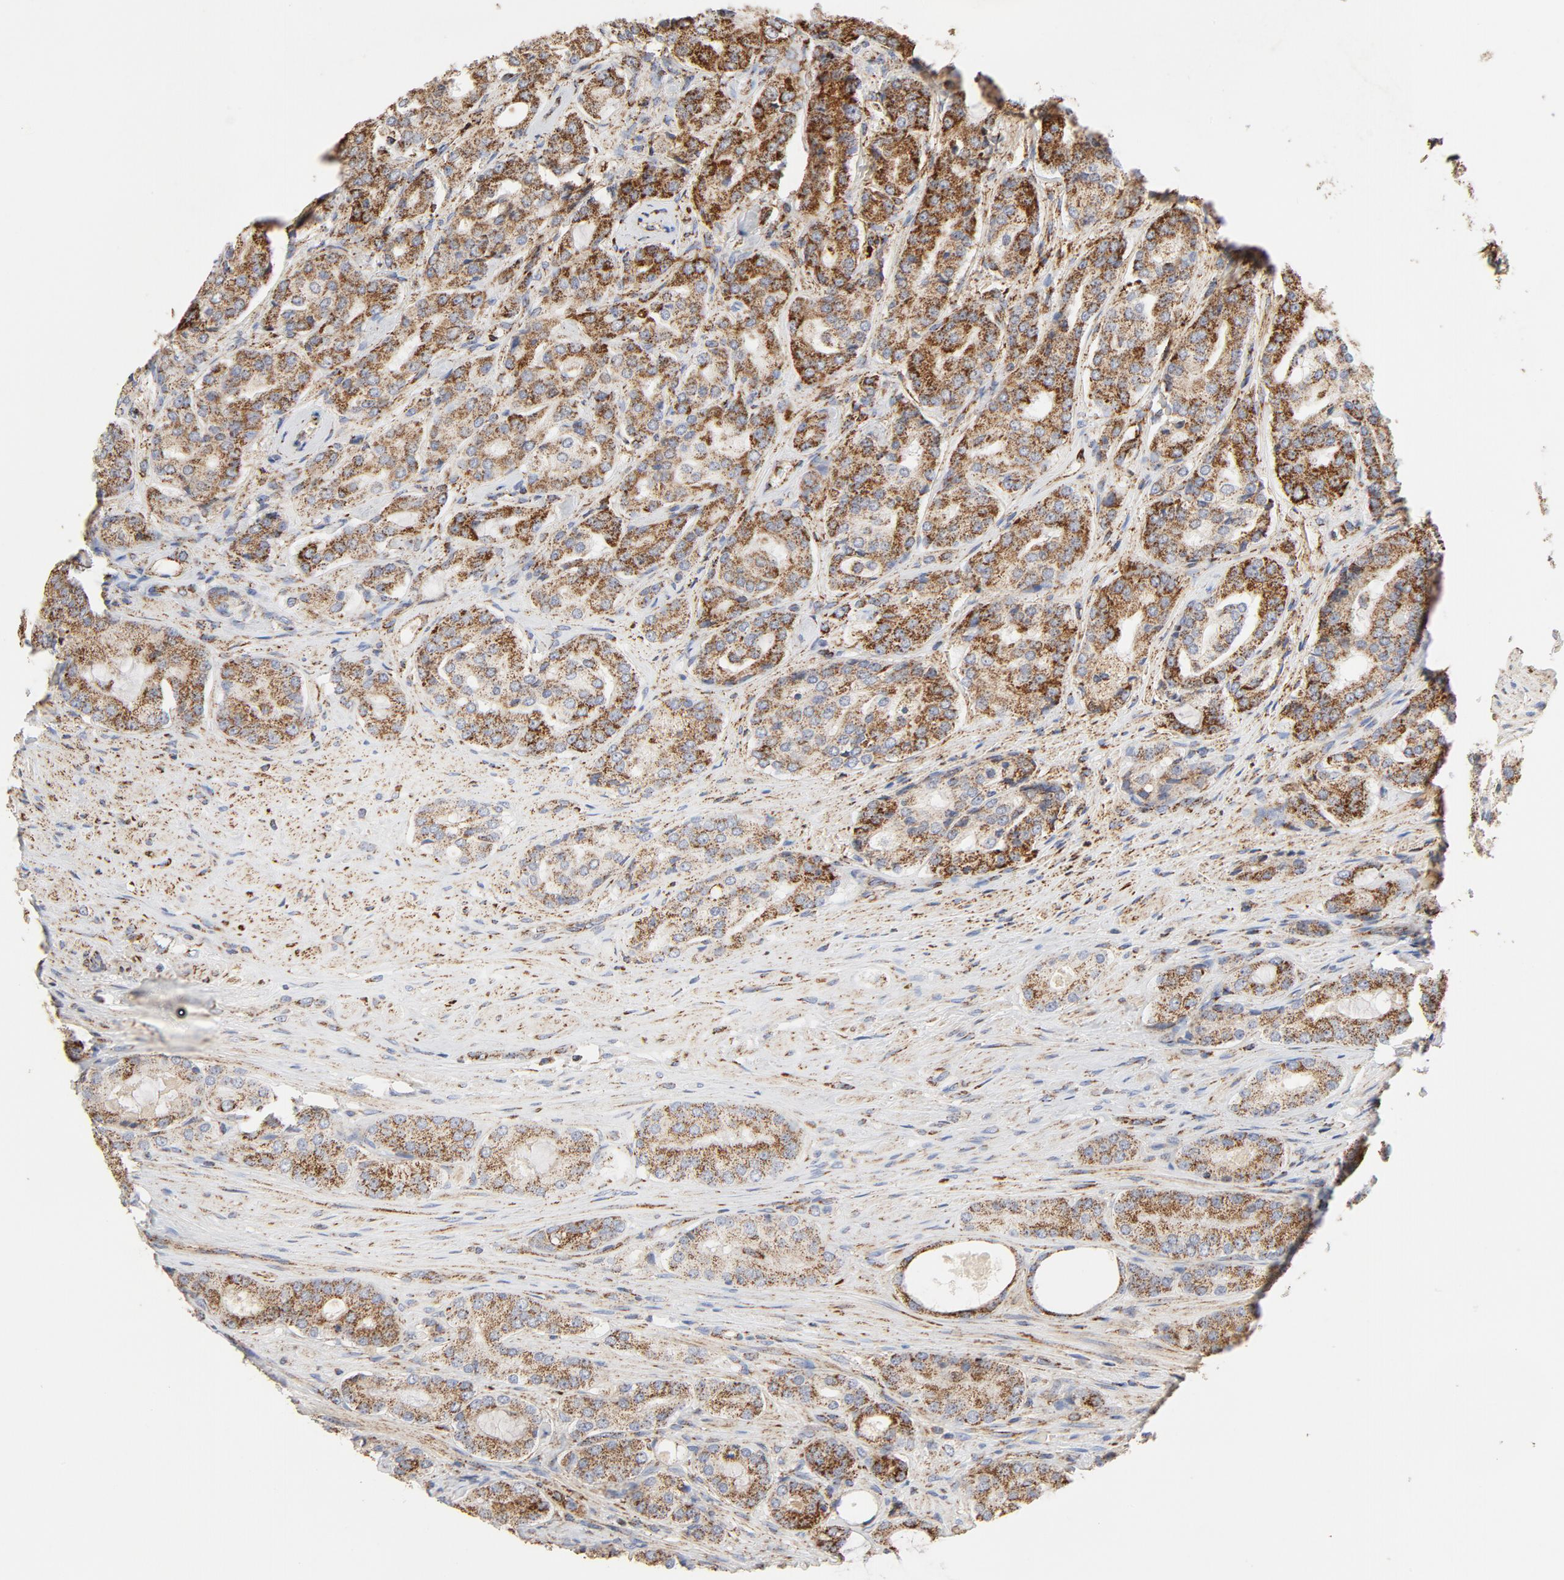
{"staining": {"intensity": "strong", "quantity": ">75%", "location": "cytoplasmic/membranous"}, "tissue": "prostate cancer", "cell_type": "Tumor cells", "image_type": "cancer", "snomed": [{"axis": "morphology", "description": "Adenocarcinoma, High grade"}, {"axis": "topography", "description": "Prostate"}], "caption": "Tumor cells demonstrate high levels of strong cytoplasmic/membranous expression in about >75% of cells in human prostate cancer (adenocarcinoma (high-grade)).", "gene": "PCNX4", "patient": {"sex": "male", "age": 72}}